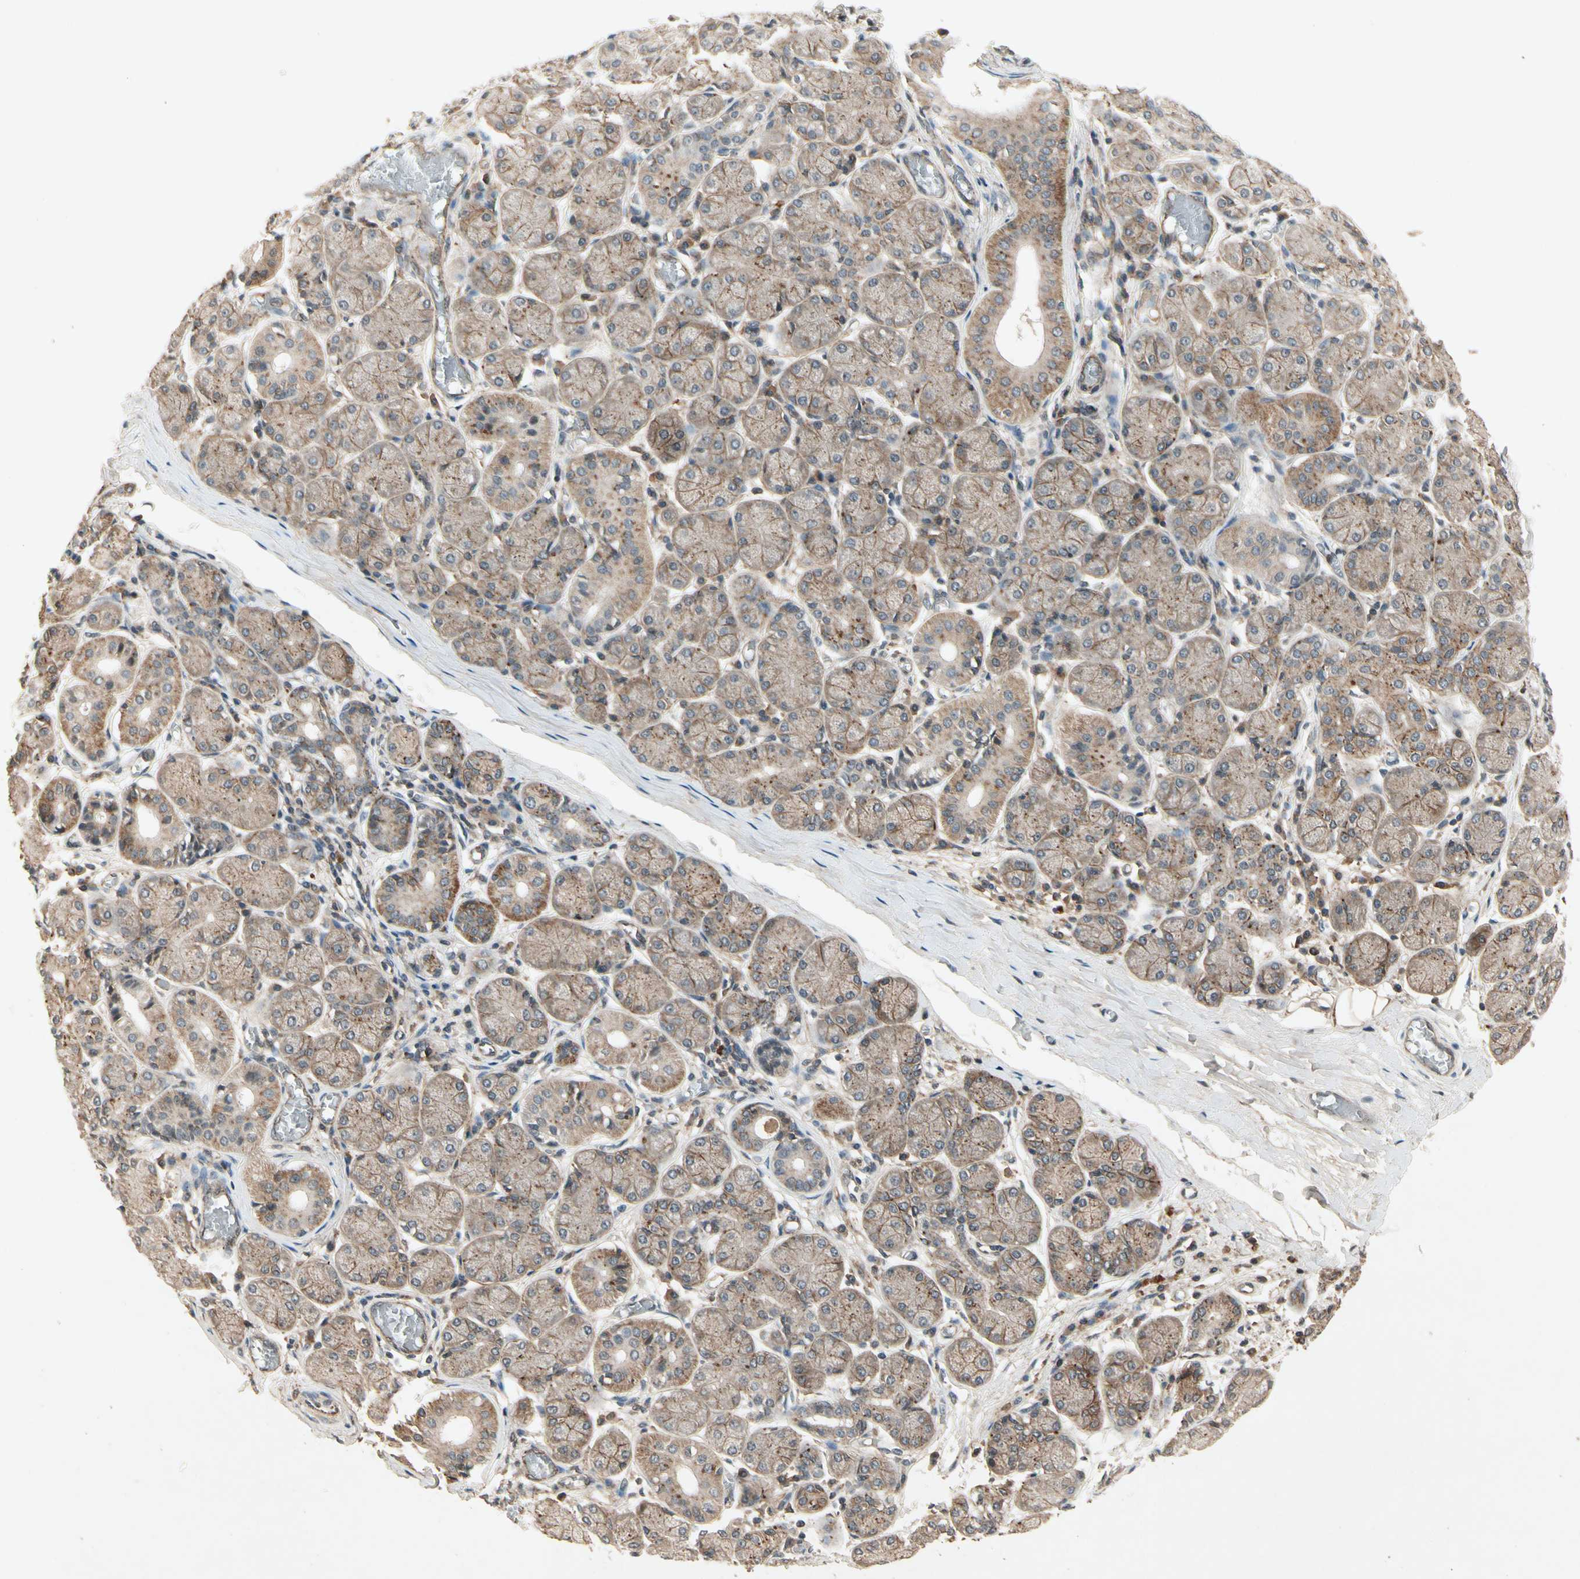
{"staining": {"intensity": "moderate", "quantity": ">75%", "location": "cytoplasmic/membranous"}, "tissue": "salivary gland", "cell_type": "Glandular cells", "image_type": "normal", "snomed": [{"axis": "morphology", "description": "Normal tissue, NOS"}, {"axis": "topography", "description": "Salivary gland"}], "caption": "Immunohistochemistry (IHC) histopathology image of unremarkable salivary gland: salivary gland stained using immunohistochemistry reveals medium levels of moderate protein expression localized specifically in the cytoplasmic/membranous of glandular cells, appearing as a cytoplasmic/membranous brown color.", "gene": "FLOT1", "patient": {"sex": "female", "age": 24}}